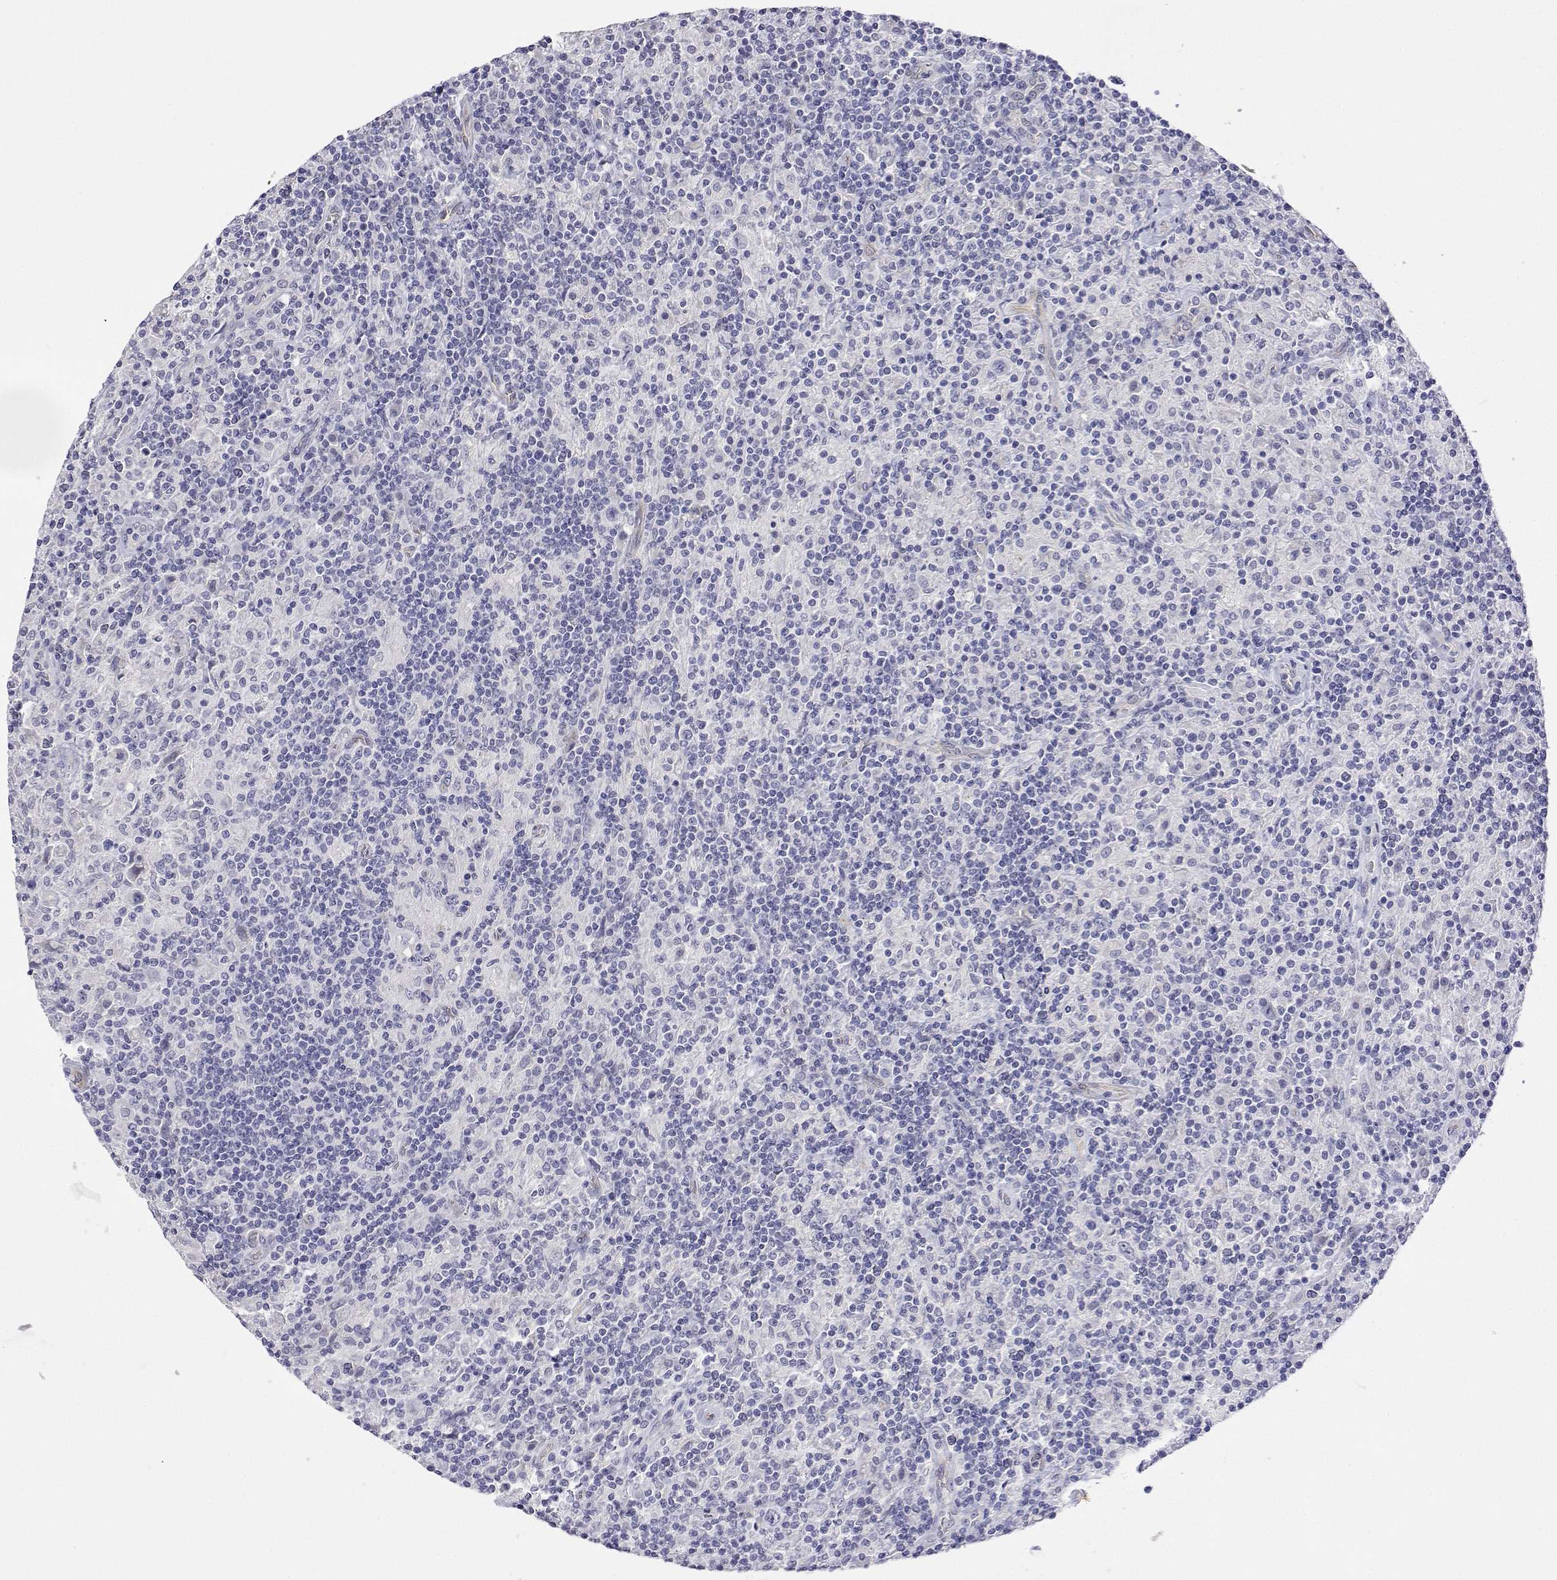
{"staining": {"intensity": "negative", "quantity": "none", "location": "none"}, "tissue": "lymphoma", "cell_type": "Tumor cells", "image_type": "cancer", "snomed": [{"axis": "morphology", "description": "Hodgkin's disease, NOS"}, {"axis": "topography", "description": "Lymph node"}], "caption": "Tumor cells show no significant expression in Hodgkin's disease. (DAB immunohistochemistry (IHC), high magnification).", "gene": "PLCB1", "patient": {"sex": "male", "age": 70}}